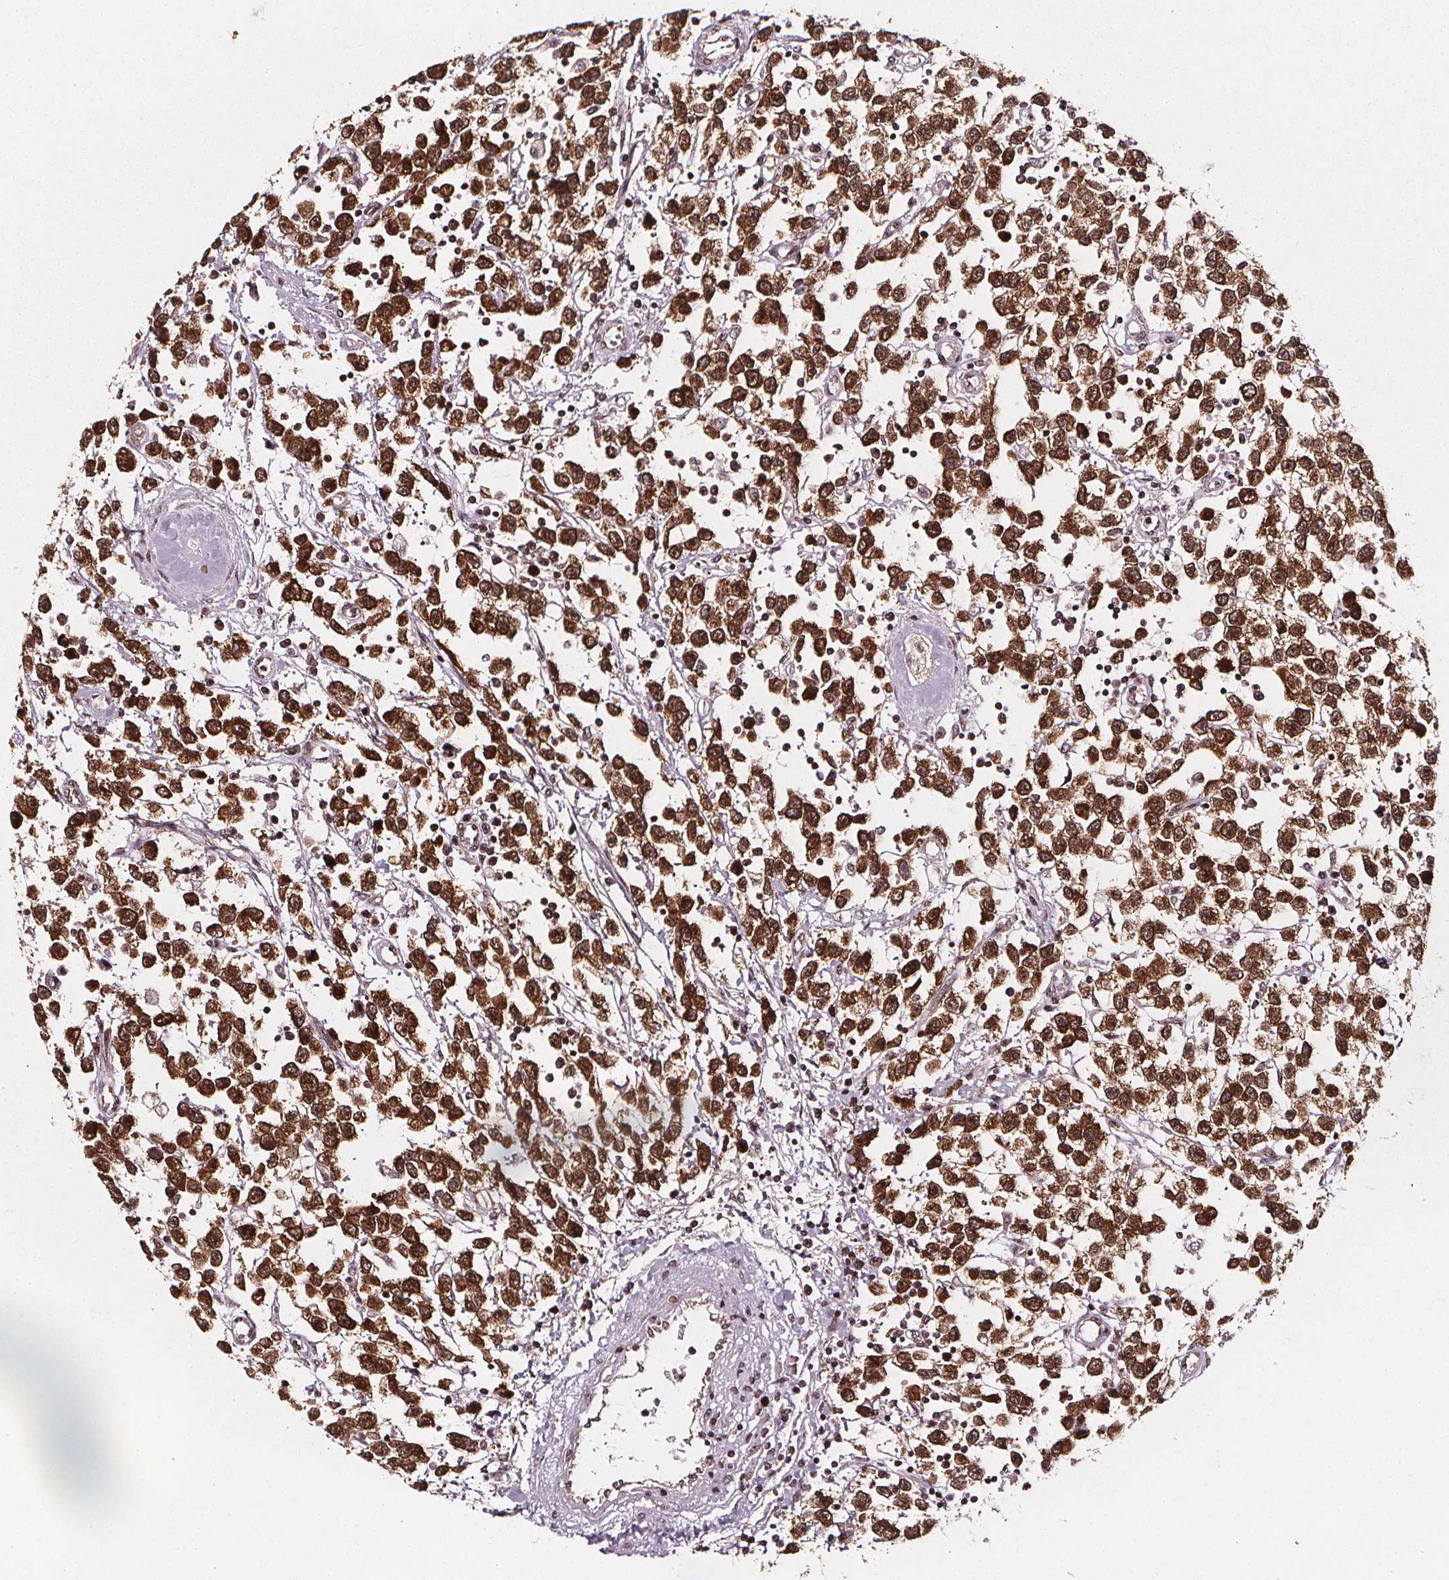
{"staining": {"intensity": "strong", "quantity": ">75%", "location": "cytoplasmic/membranous,nuclear"}, "tissue": "testis cancer", "cell_type": "Tumor cells", "image_type": "cancer", "snomed": [{"axis": "morphology", "description": "Seminoma, NOS"}, {"axis": "topography", "description": "Testis"}], "caption": "DAB immunohistochemical staining of testis cancer exhibits strong cytoplasmic/membranous and nuclear protein expression in approximately >75% of tumor cells.", "gene": "SMN1", "patient": {"sex": "male", "age": 34}}